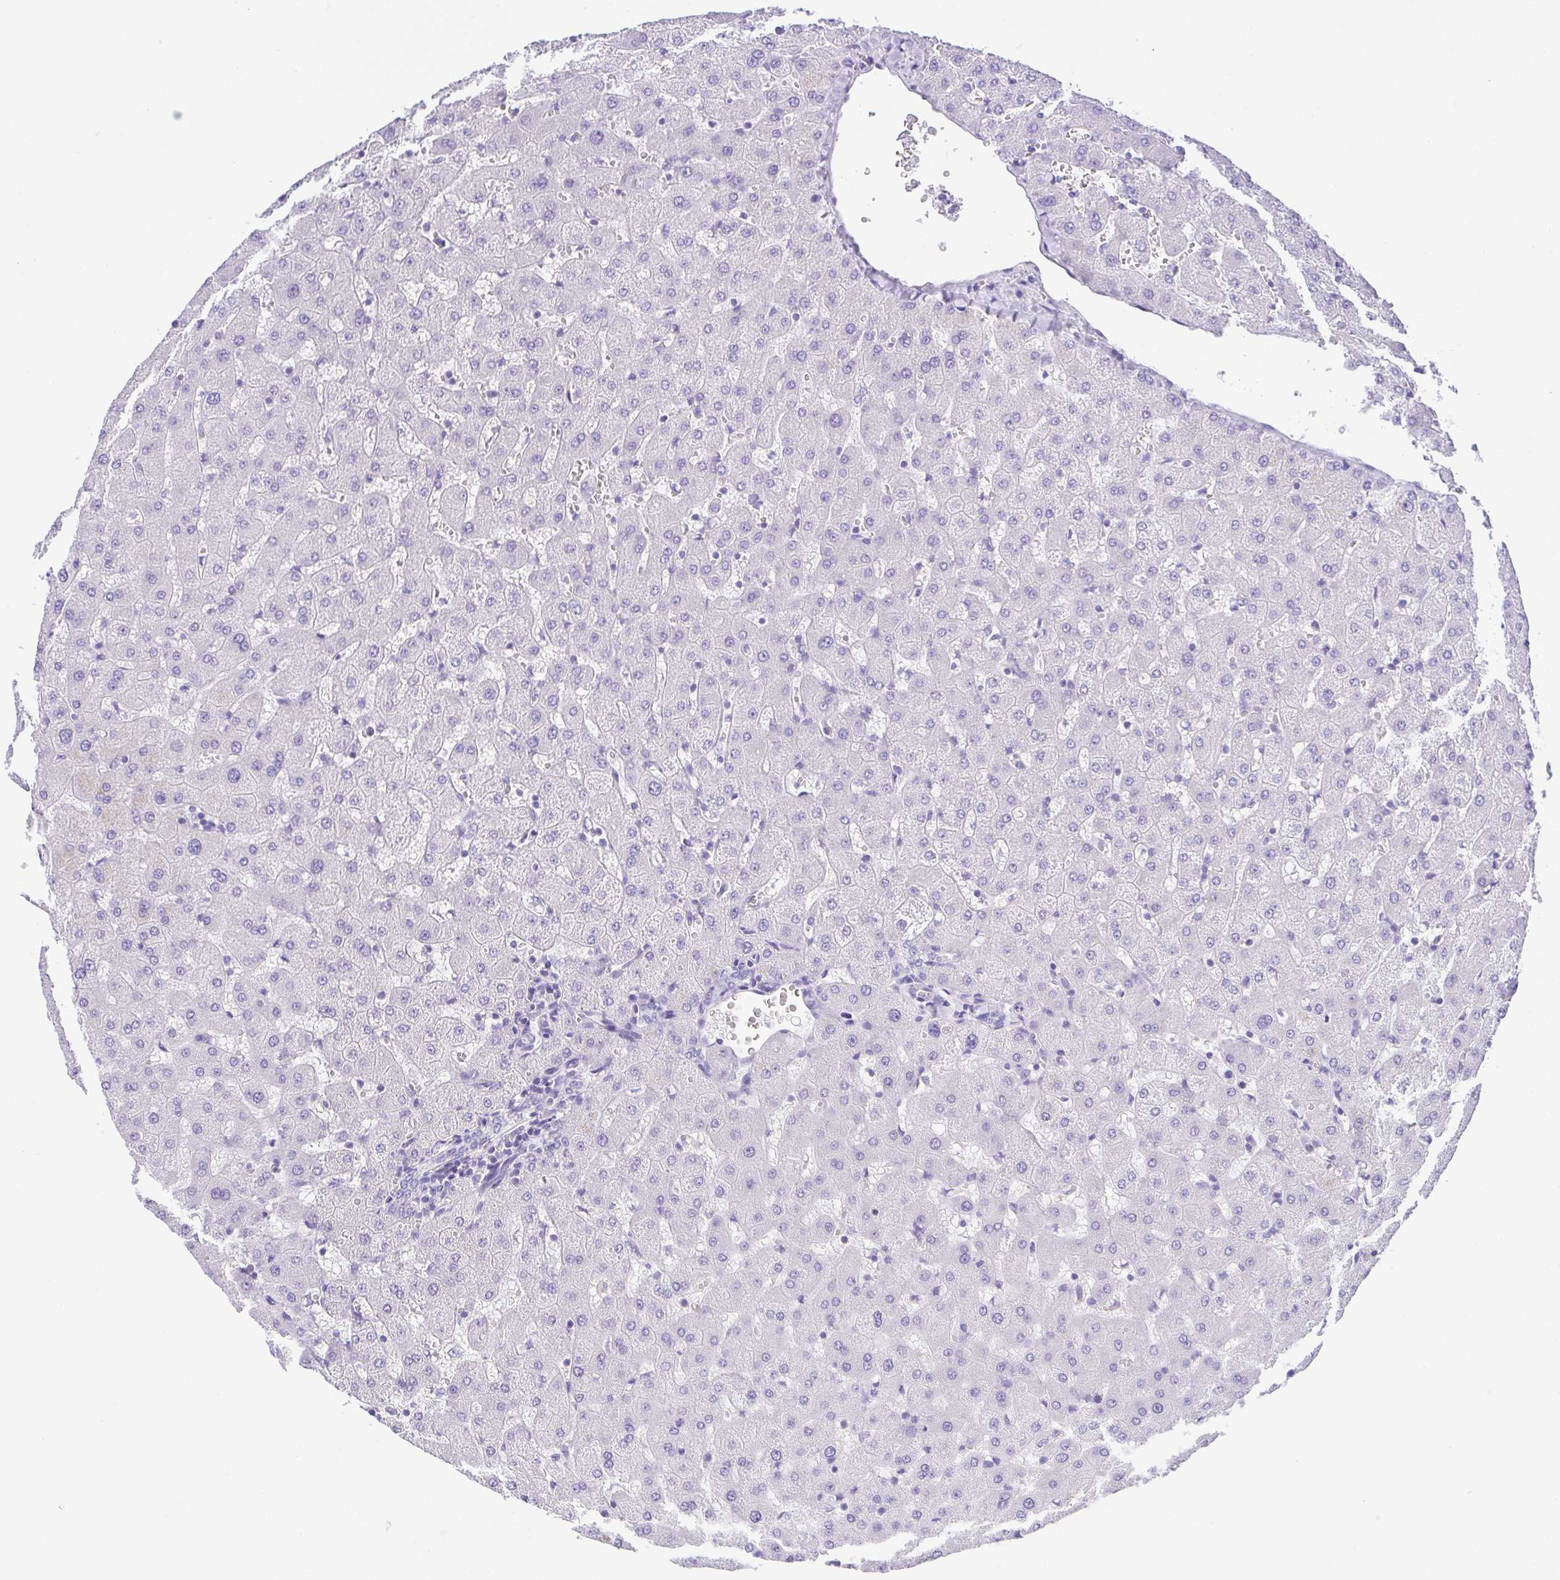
{"staining": {"intensity": "negative", "quantity": "none", "location": "none"}, "tissue": "liver", "cell_type": "Cholangiocytes", "image_type": "normal", "snomed": [{"axis": "morphology", "description": "Normal tissue, NOS"}, {"axis": "topography", "description": "Liver"}], "caption": "IHC image of benign liver: human liver stained with DAB (3,3'-diaminobenzidine) reveals no significant protein staining in cholangiocytes.", "gene": "LUZP4", "patient": {"sex": "female", "age": 63}}